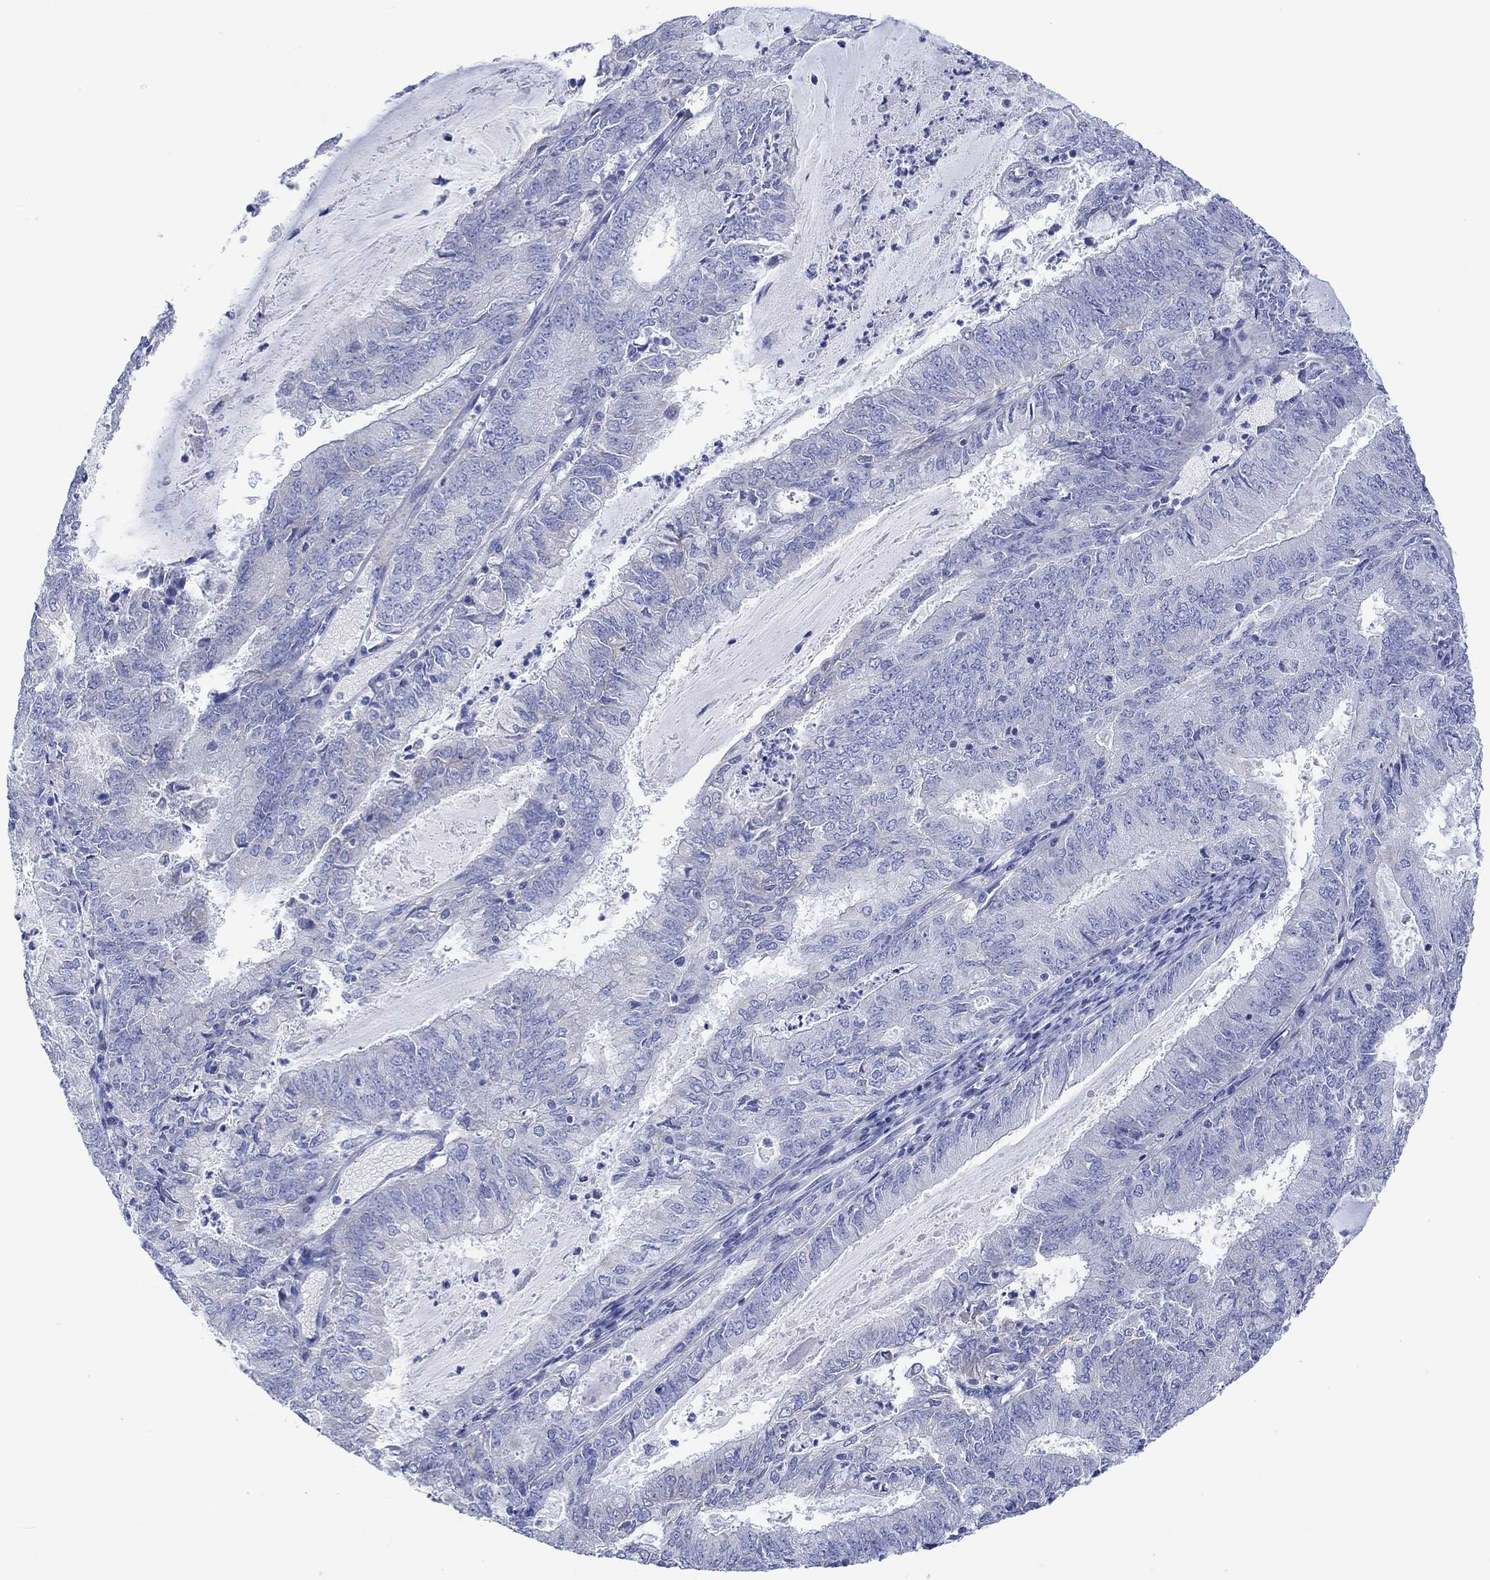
{"staining": {"intensity": "negative", "quantity": "none", "location": "none"}, "tissue": "endometrial cancer", "cell_type": "Tumor cells", "image_type": "cancer", "snomed": [{"axis": "morphology", "description": "Adenocarcinoma, NOS"}, {"axis": "topography", "description": "Endometrium"}], "caption": "Immunohistochemistry of human adenocarcinoma (endometrial) exhibits no expression in tumor cells.", "gene": "REEP6", "patient": {"sex": "female", "age": 57}}